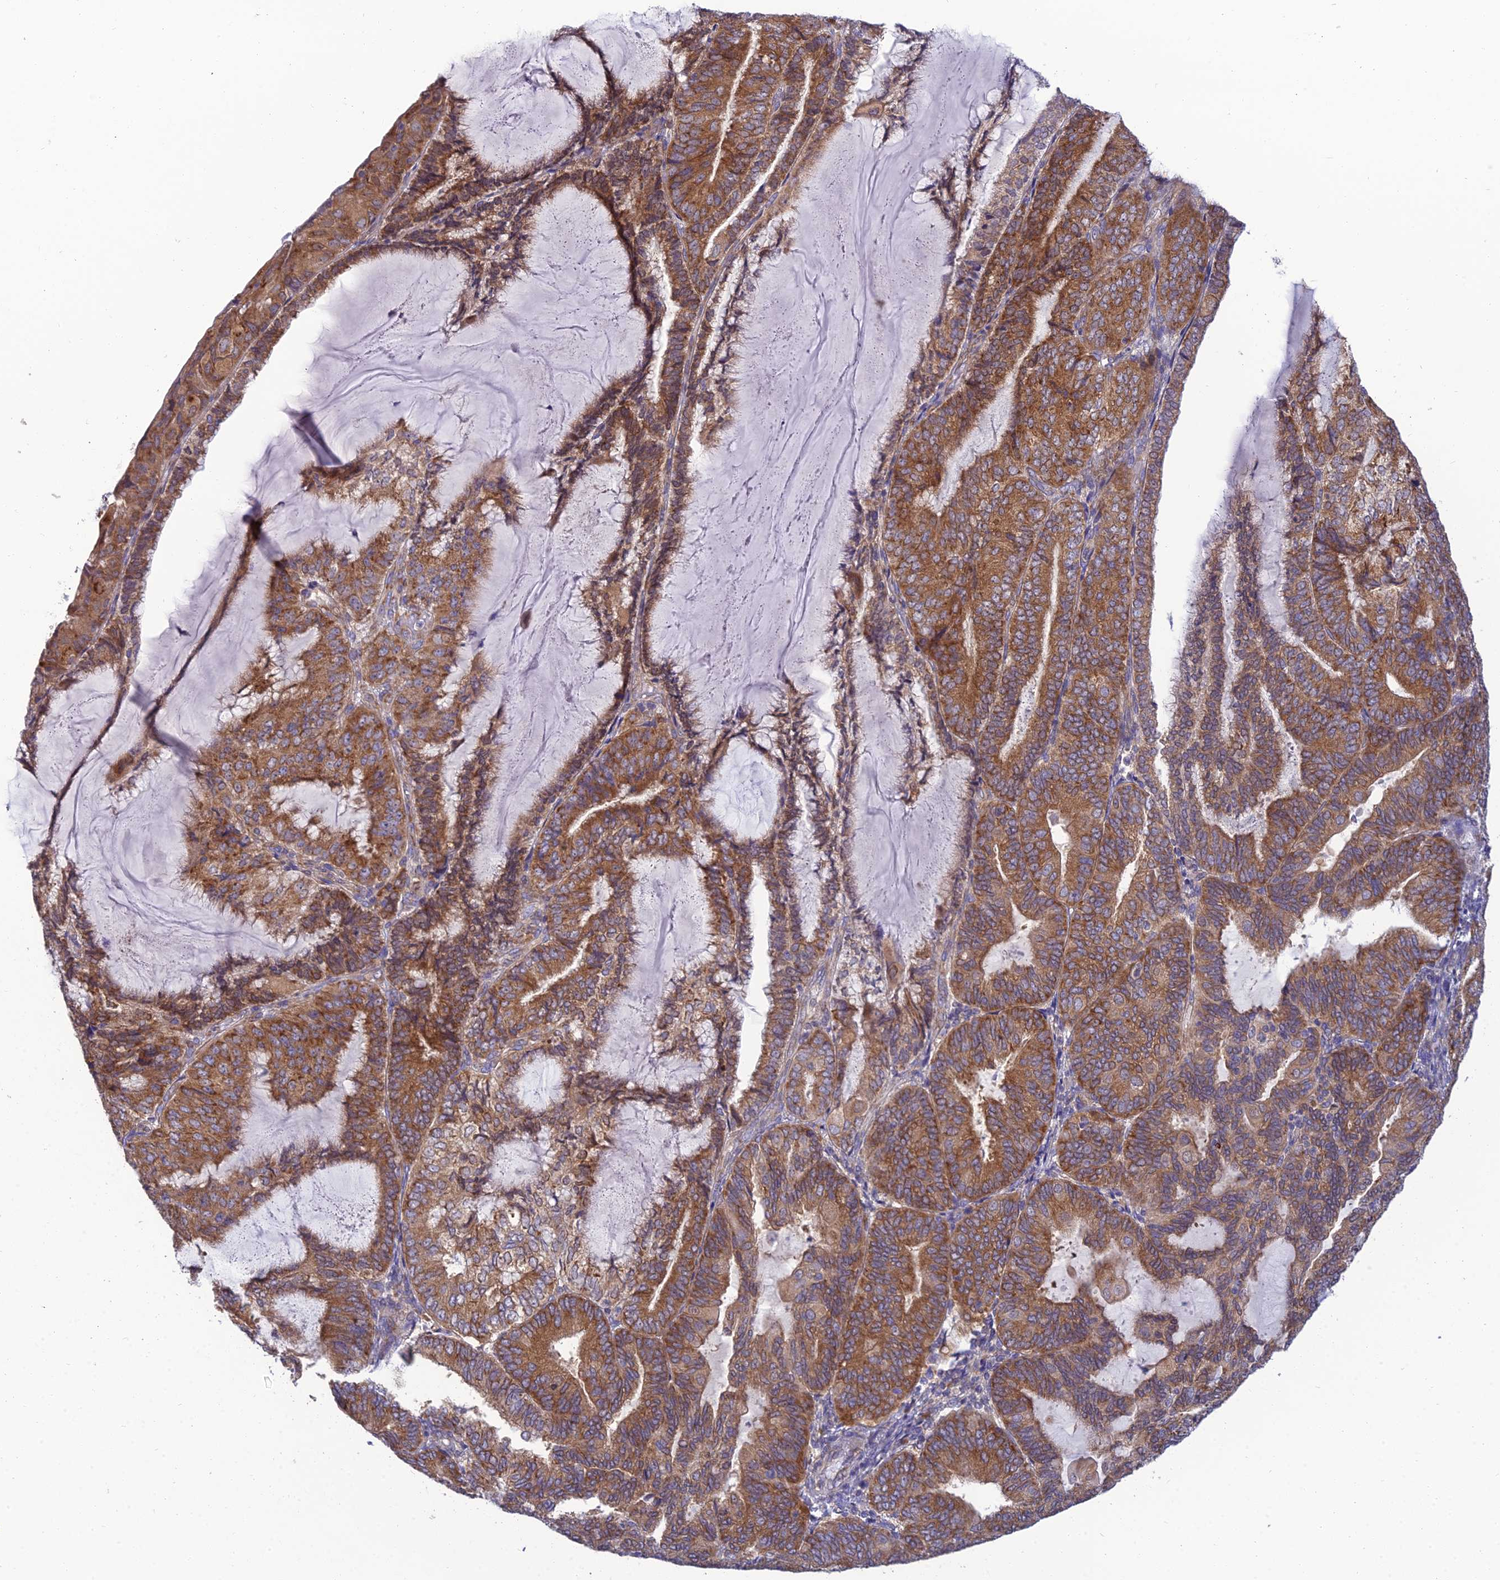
{"staining": {"intensity": "moderate", "quantity": ">75%", "location": "cytoplasmic/membranous"}, "tissue": "endometrial cancer", "cell_type": "Tumor cells", "image_type": "cancer", "snomed": [{"axis": "morphology", "description": "Adenocarcinoma, NOS"}, {"axis": "topography", "description": "Endometrium"}], "caption": "Immunohistochemical staining of human endometrial cancer (adenocarcinoma) exhibits moderate cytoplasmic/membranous protein positivity in approximately >75% of tumor cells. (Brightfield microscopy of DAB IHC at high magnification).", "gene": "CLCN7", "patient": {"sex": "female", "age": 81}}